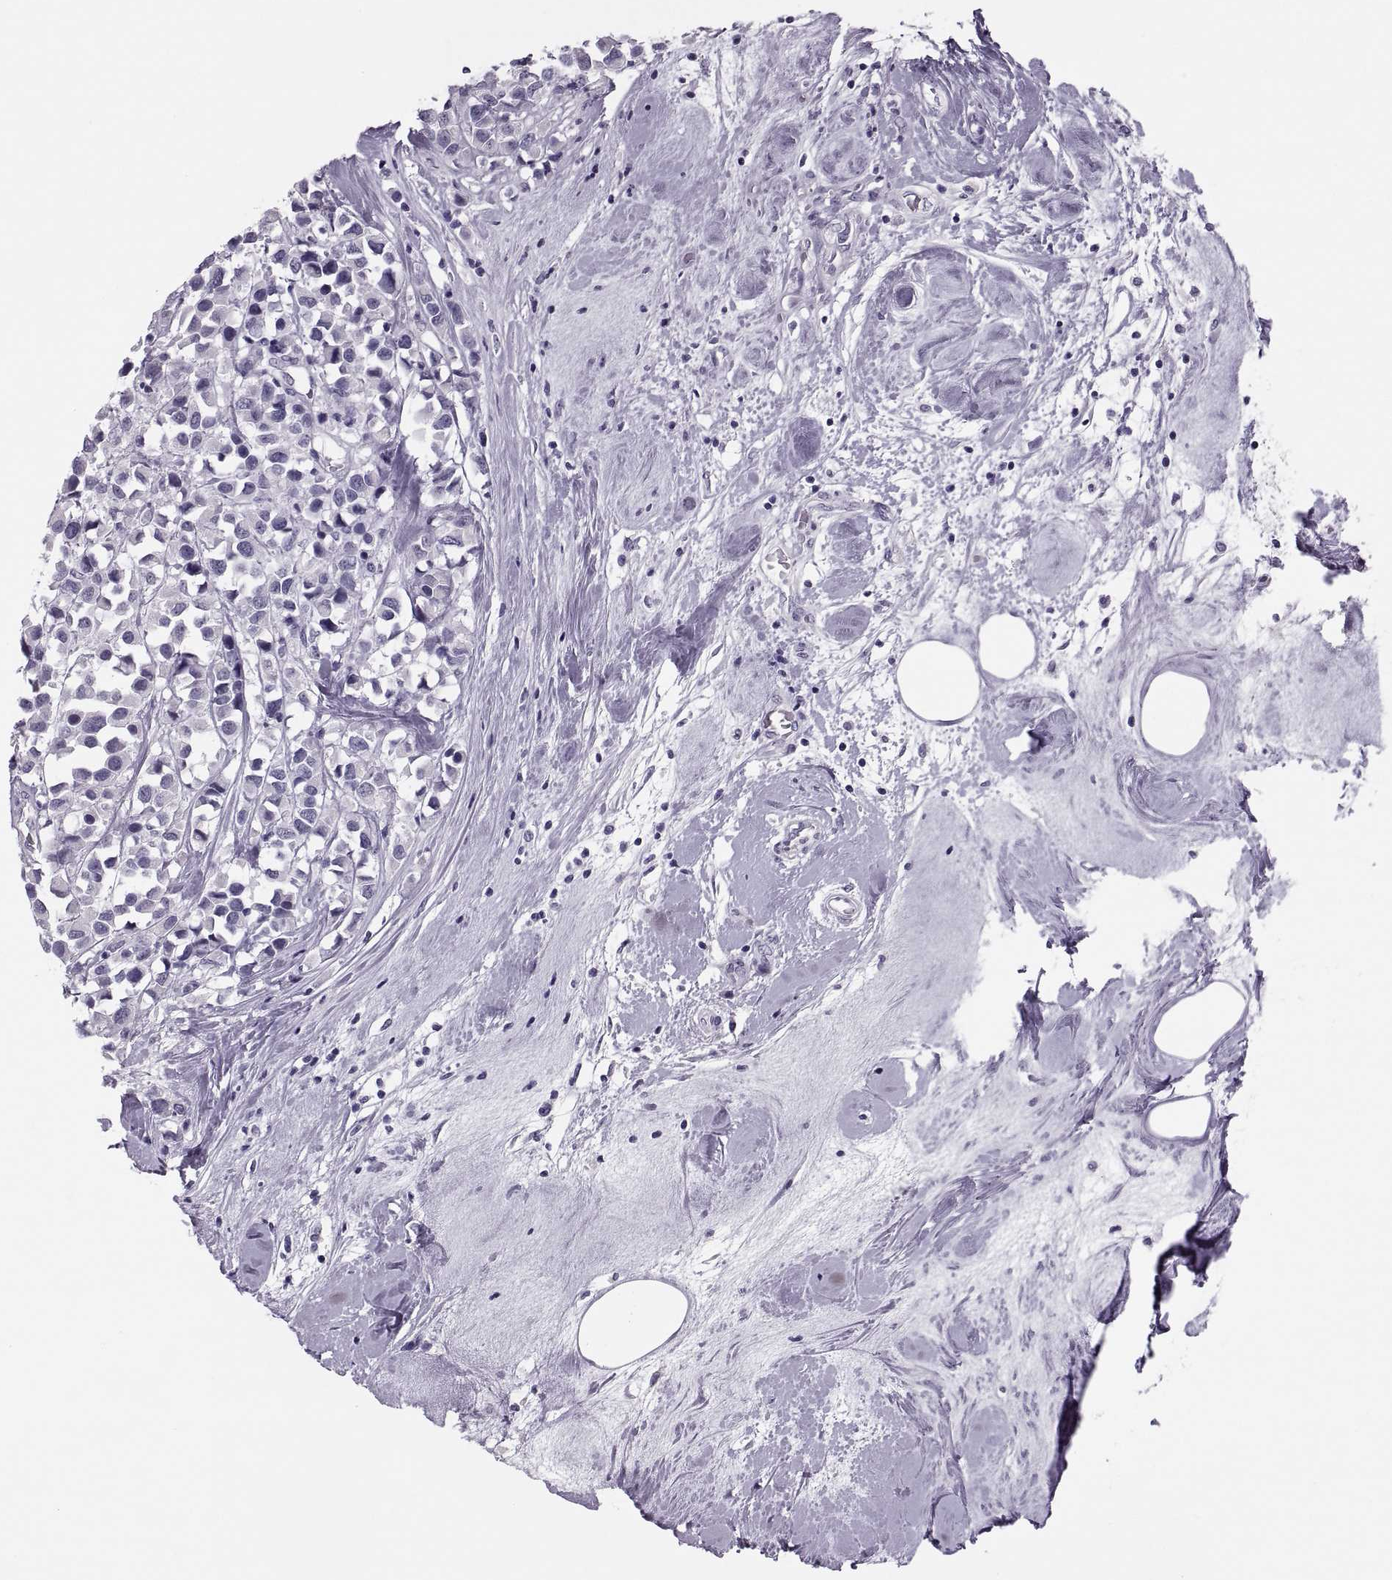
{"staining": {"intensity": "negative", "quantity": "none", "location": "none"}, "tissue": "breast cancer", "cell_type": "Tumor cells", "image_type": "cancer", "snomed": [{"axis": "morphology", "description": "Duct carcinoma"}, {"axis": "topography", "description": "Breast"}], "caption": "An immunohistochemistry image of breast cancer (infiltrating ductal carcinoma) is shown. There is no staining in tumor cells of breast cancer (infiltrating ductal carcinoma).", "gene": "SYNGR4", "patient": {"sex": "female", "age": 61}}